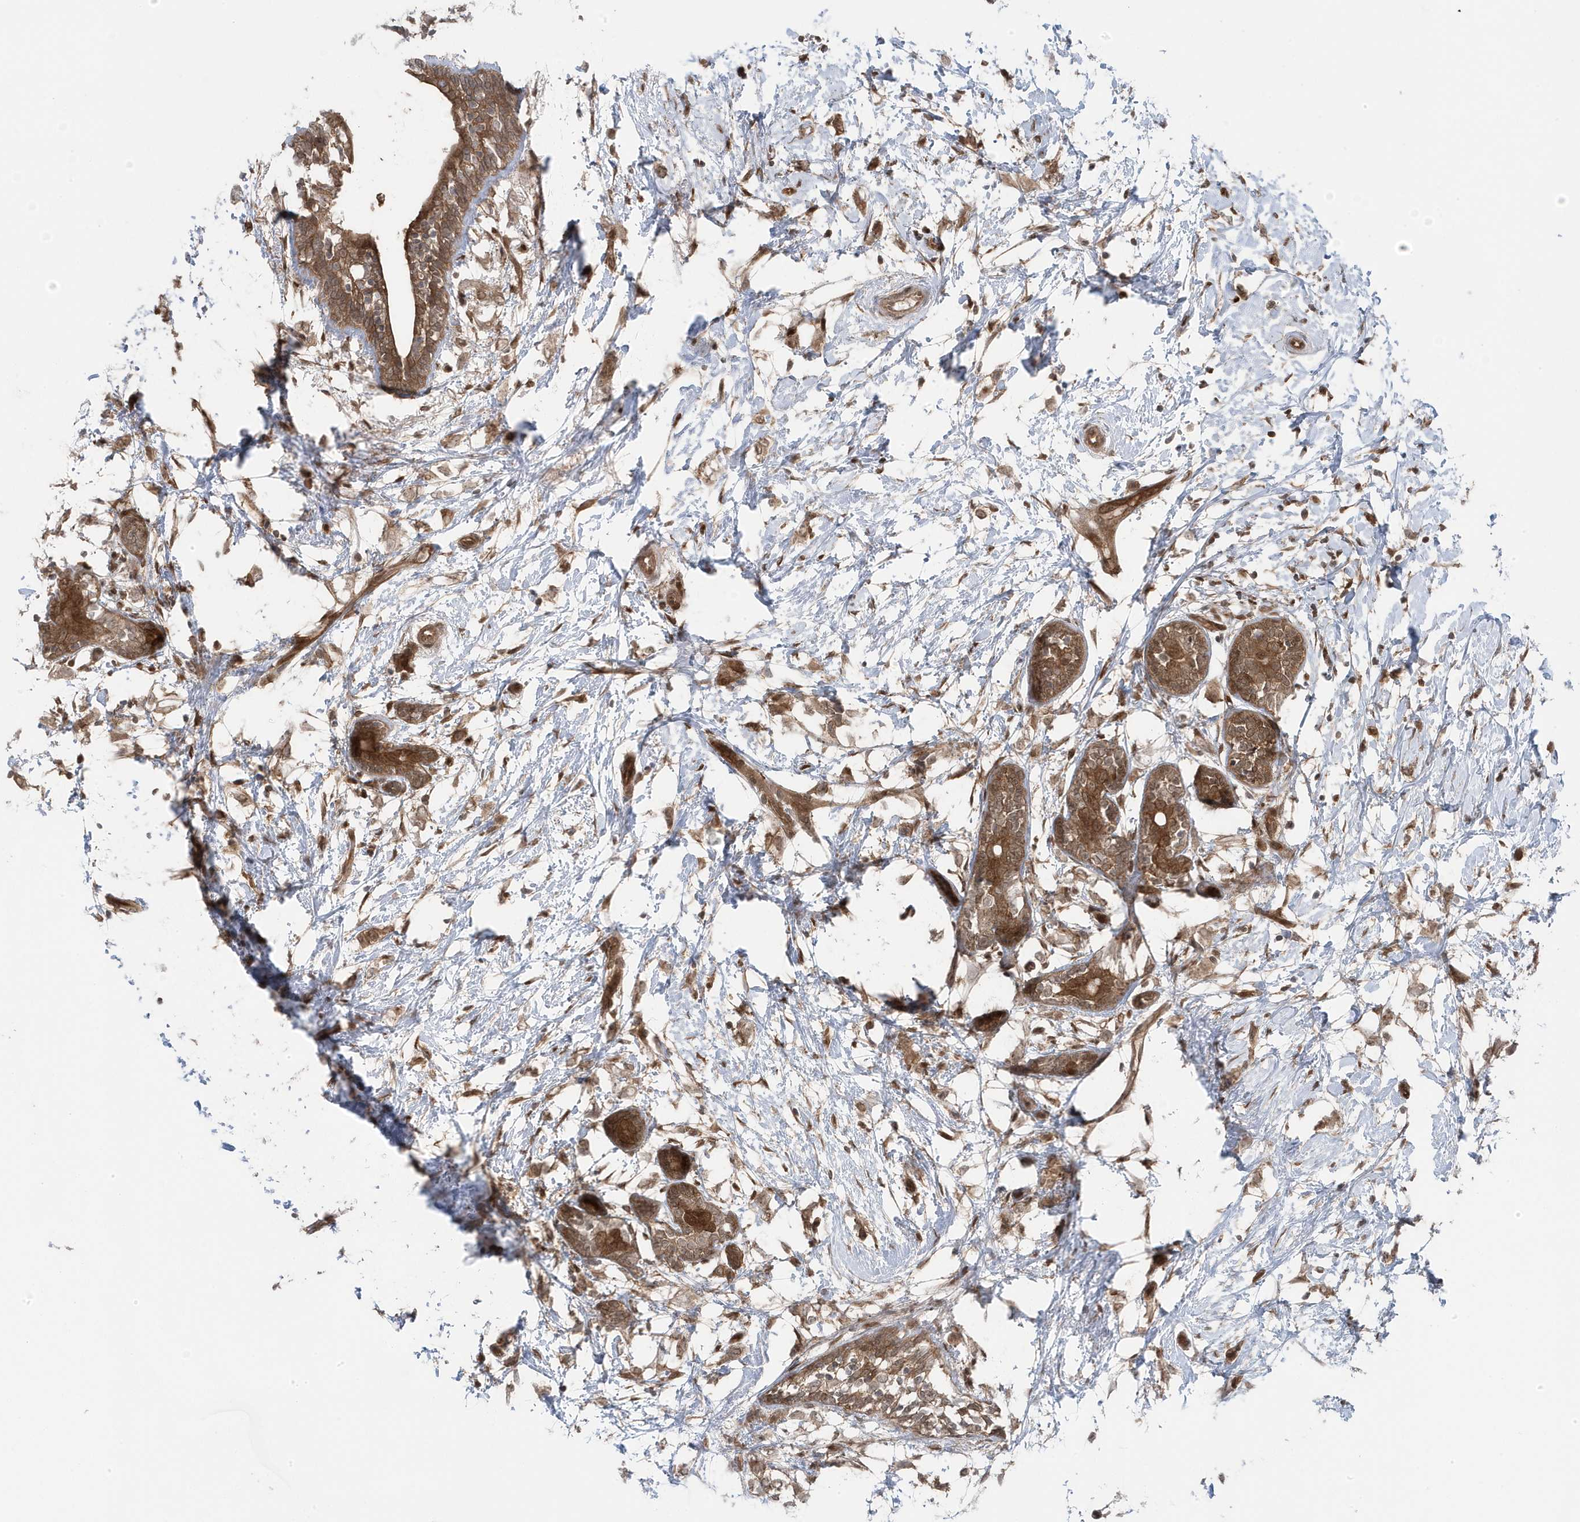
{"staining": {"intensity": "moderate", "quantity": ">75%", "location": "cytoplasmic/membranous,nuclear"}, "tissue": "breast cancer", "cell_type": "Tumor cells", "image_type": "cancer", "snomed": [{"axis": "morphology", "description": "Normal tissue, NOS"}, {"axis": "morphology", "description": "Lobular carcinoma"}, {"axis": "topography", "description": "Breast"}], "caption": "Immunohistochemical staining of lobular carcinoma (breast) demonstrates medium levels of moderate cytoplasmic/membranous and nuclear protein positivity in about >75% of tumor cells.", "gene": "MAPK1IP1L", "patient": {"sex": "female", "age": 47}}